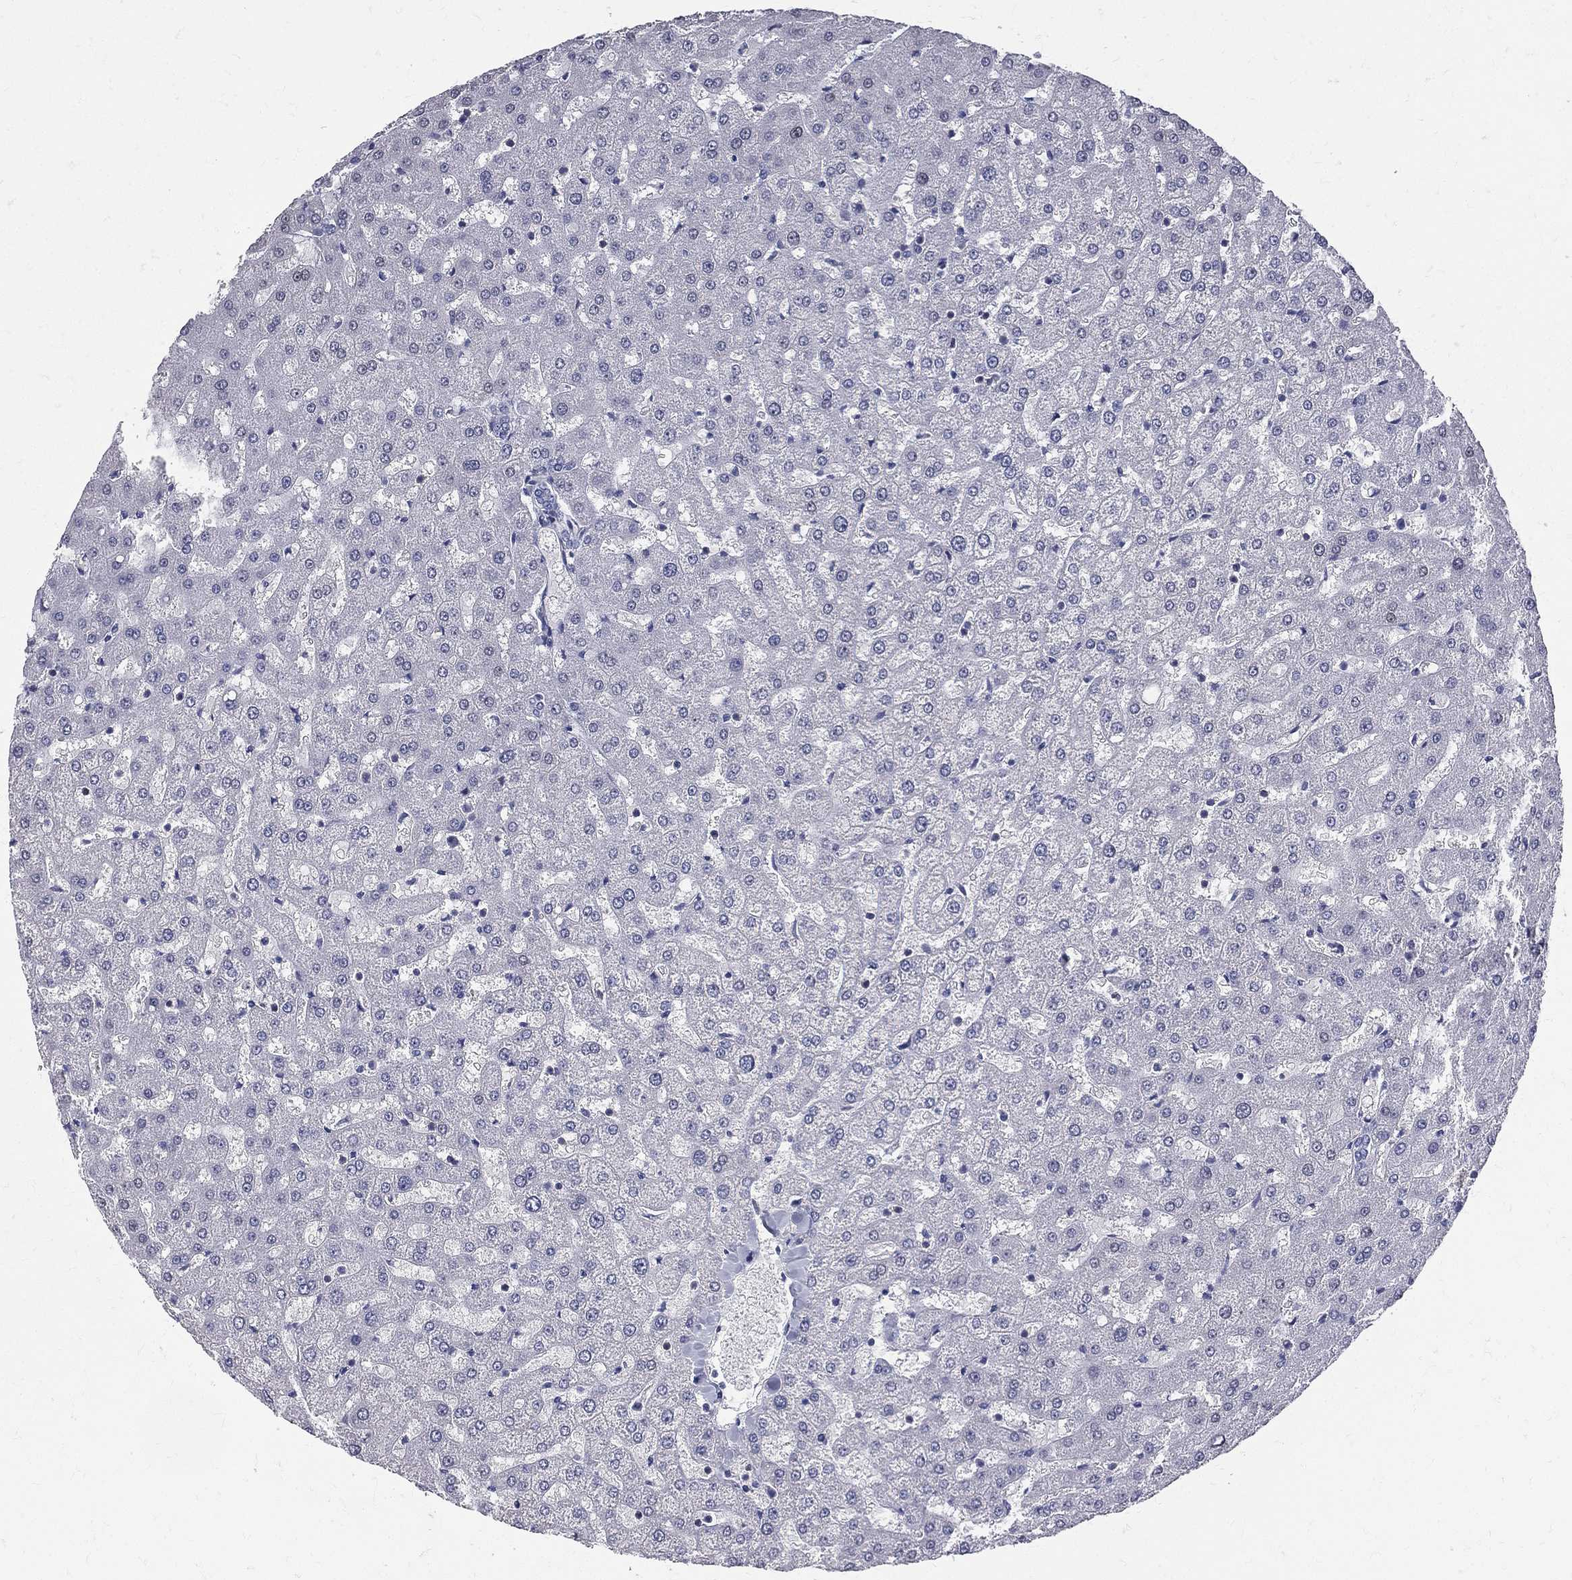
{"staining": {"intensity": "negative", "quantity": "none", "location": "none"}, "tissue": "liver", "cell_type": "Cholangiocytes", "image_type": "normal", "snomed": [{"axis": "morphology", "description": "Normal tissue, NOS"}, {"axis": "topography", "description": "Liver"}], "caption": "DAB immunohistochemical staining of benign human liver displays no significant staining in cholangiocytes. (IHC, brightfield microscopy, high magnification).", "gene": "ETNPPL", "patient": {"sex": "female", "age": 50}}